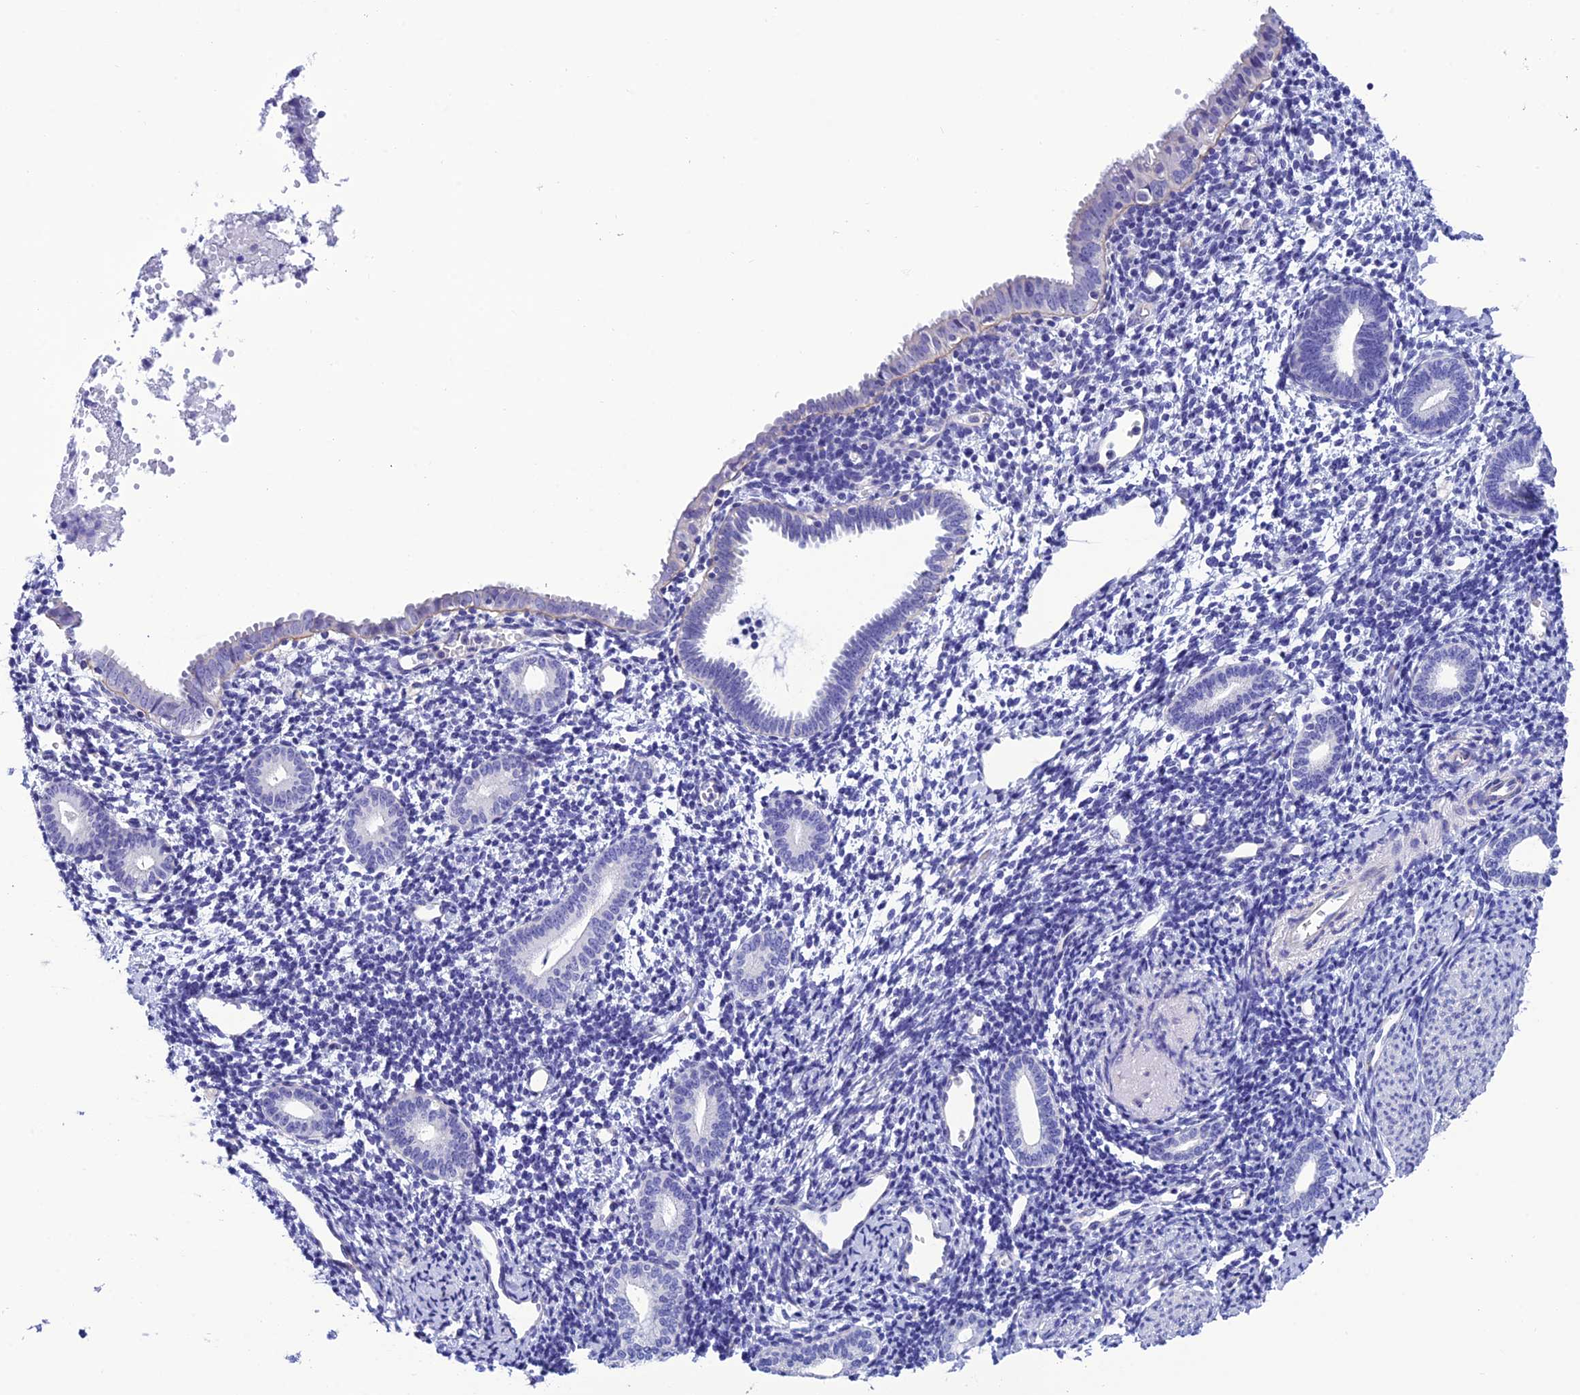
{"staining": {"intensity": "negative", "quantity": "none", "location": "none"}, "tissue": "endometrium", "cell_type": "Cells in endometrial stroma", "image_type": "normal", "snomed": [{"axis": "morphology", "description": "Normal tissue, NOS"}, {"axis": "topography", "description": "Endometrium"}], "caption": "The photomicrograph reveals no significant staining in cells in endometrial stroma of endometrium. (Brightfield microscopy of DAB (3,3'-diaminobenzidine) immunohistochemistry at high magnification).", "gene": "C17orf67", "patient": {"sex": "female", "age": 56}}